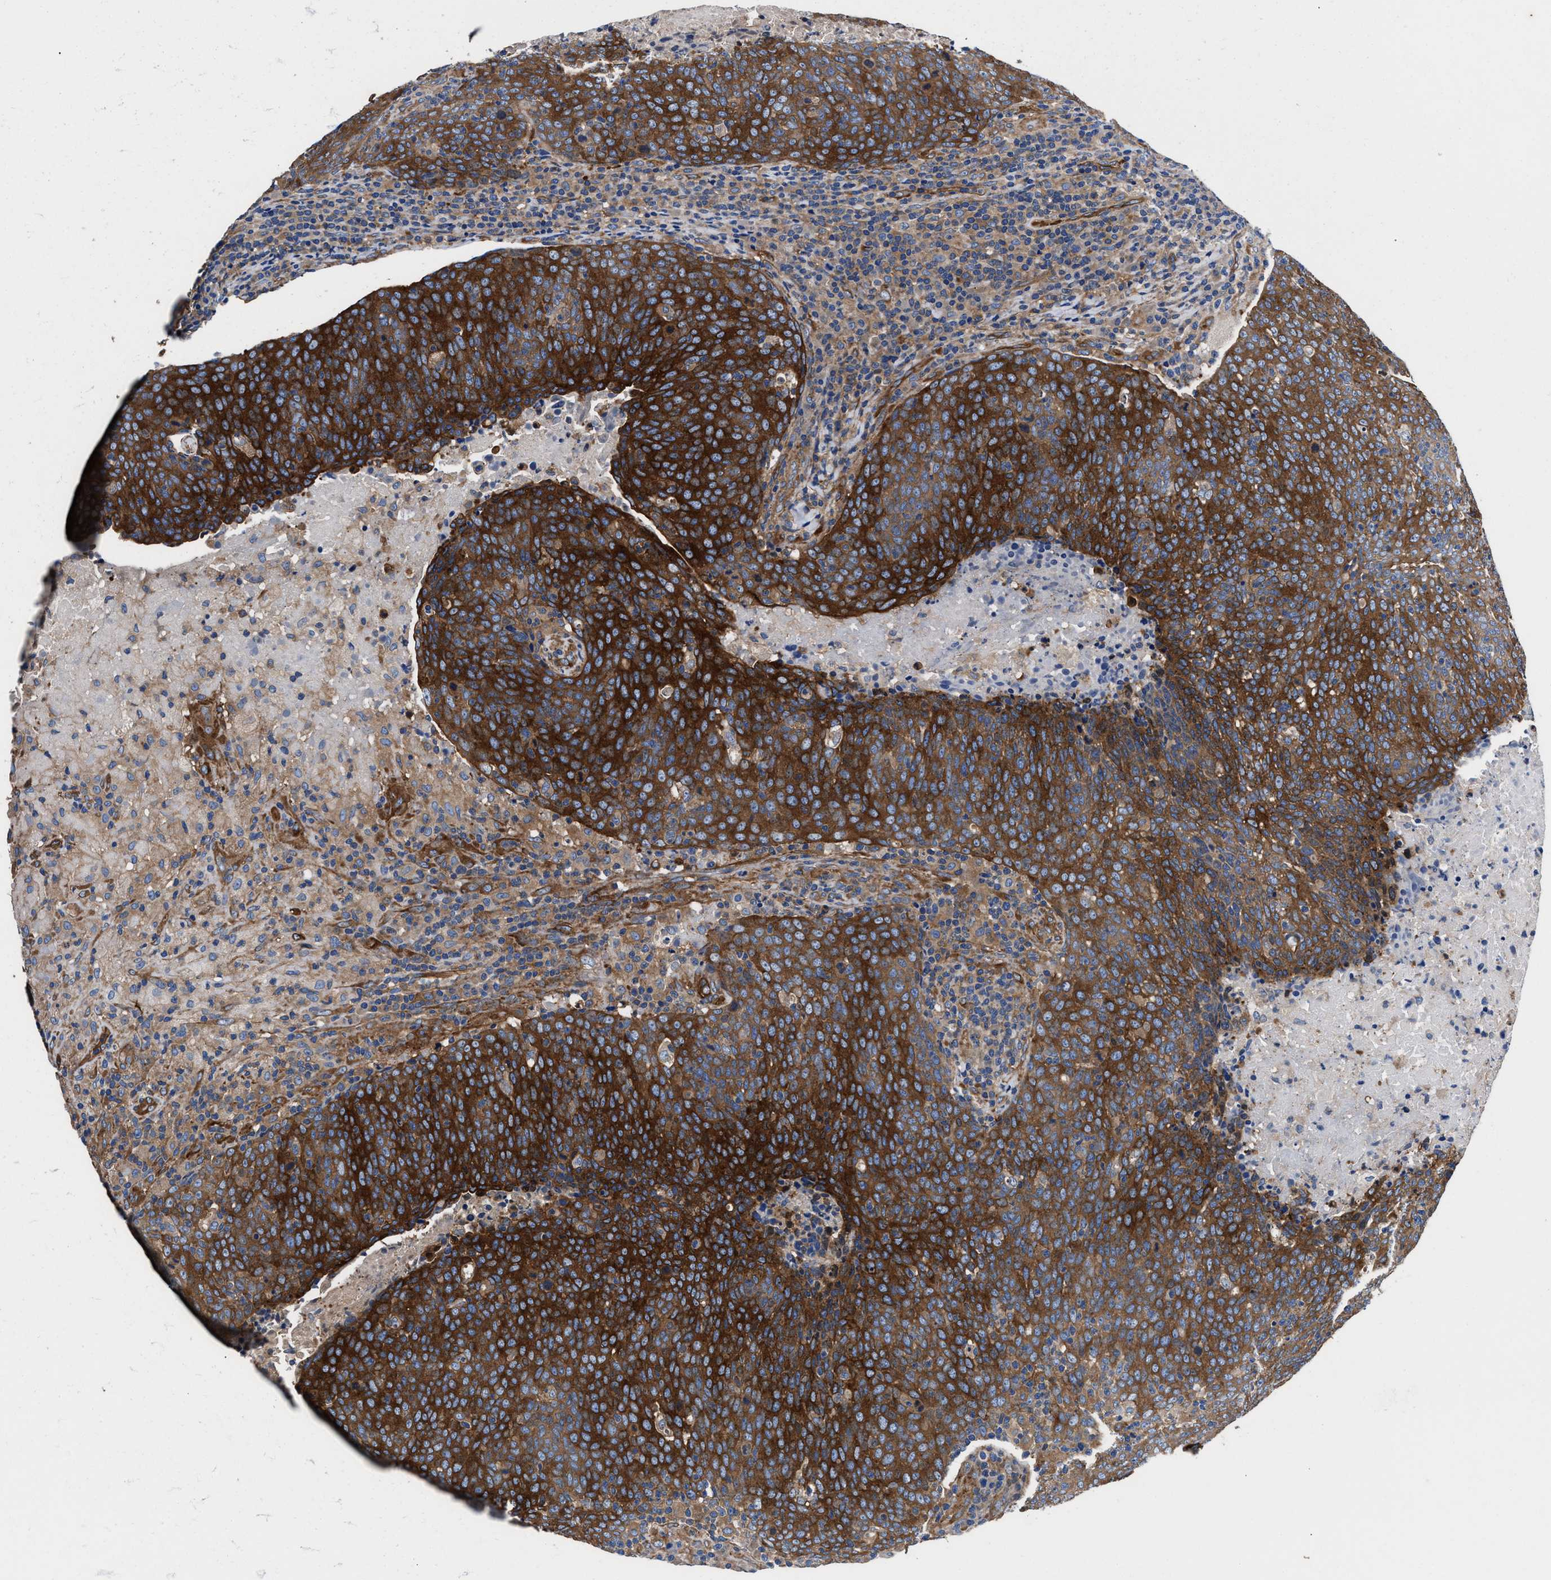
{"staining": {"intensity": "strong", "quantity": ">75%", "location": "cytoplasmic/membranous"}, "tissue": "head and neck cancer", "cell_type": "Tumor cells", "image_type": "cancer", "snomed": [{"axis": "morphology", "description": "Squamous cell carcinoma, NOS"}, {"axis": "morphology", "description": "Squamous cell carcinoma, metastatic, NOS"}, {"axis": "topography", "description": "Lymph node"}, {"axis": "topography", "description": "Head-Neck"}], "caption": "Human head and neck cancer stained with a brown dye shows strong cytoplasmic/membranous positive staining in about >75% of tumor cells.", "gene": "SH3GL1", "patient": {"sex": "male", "age": 62}}